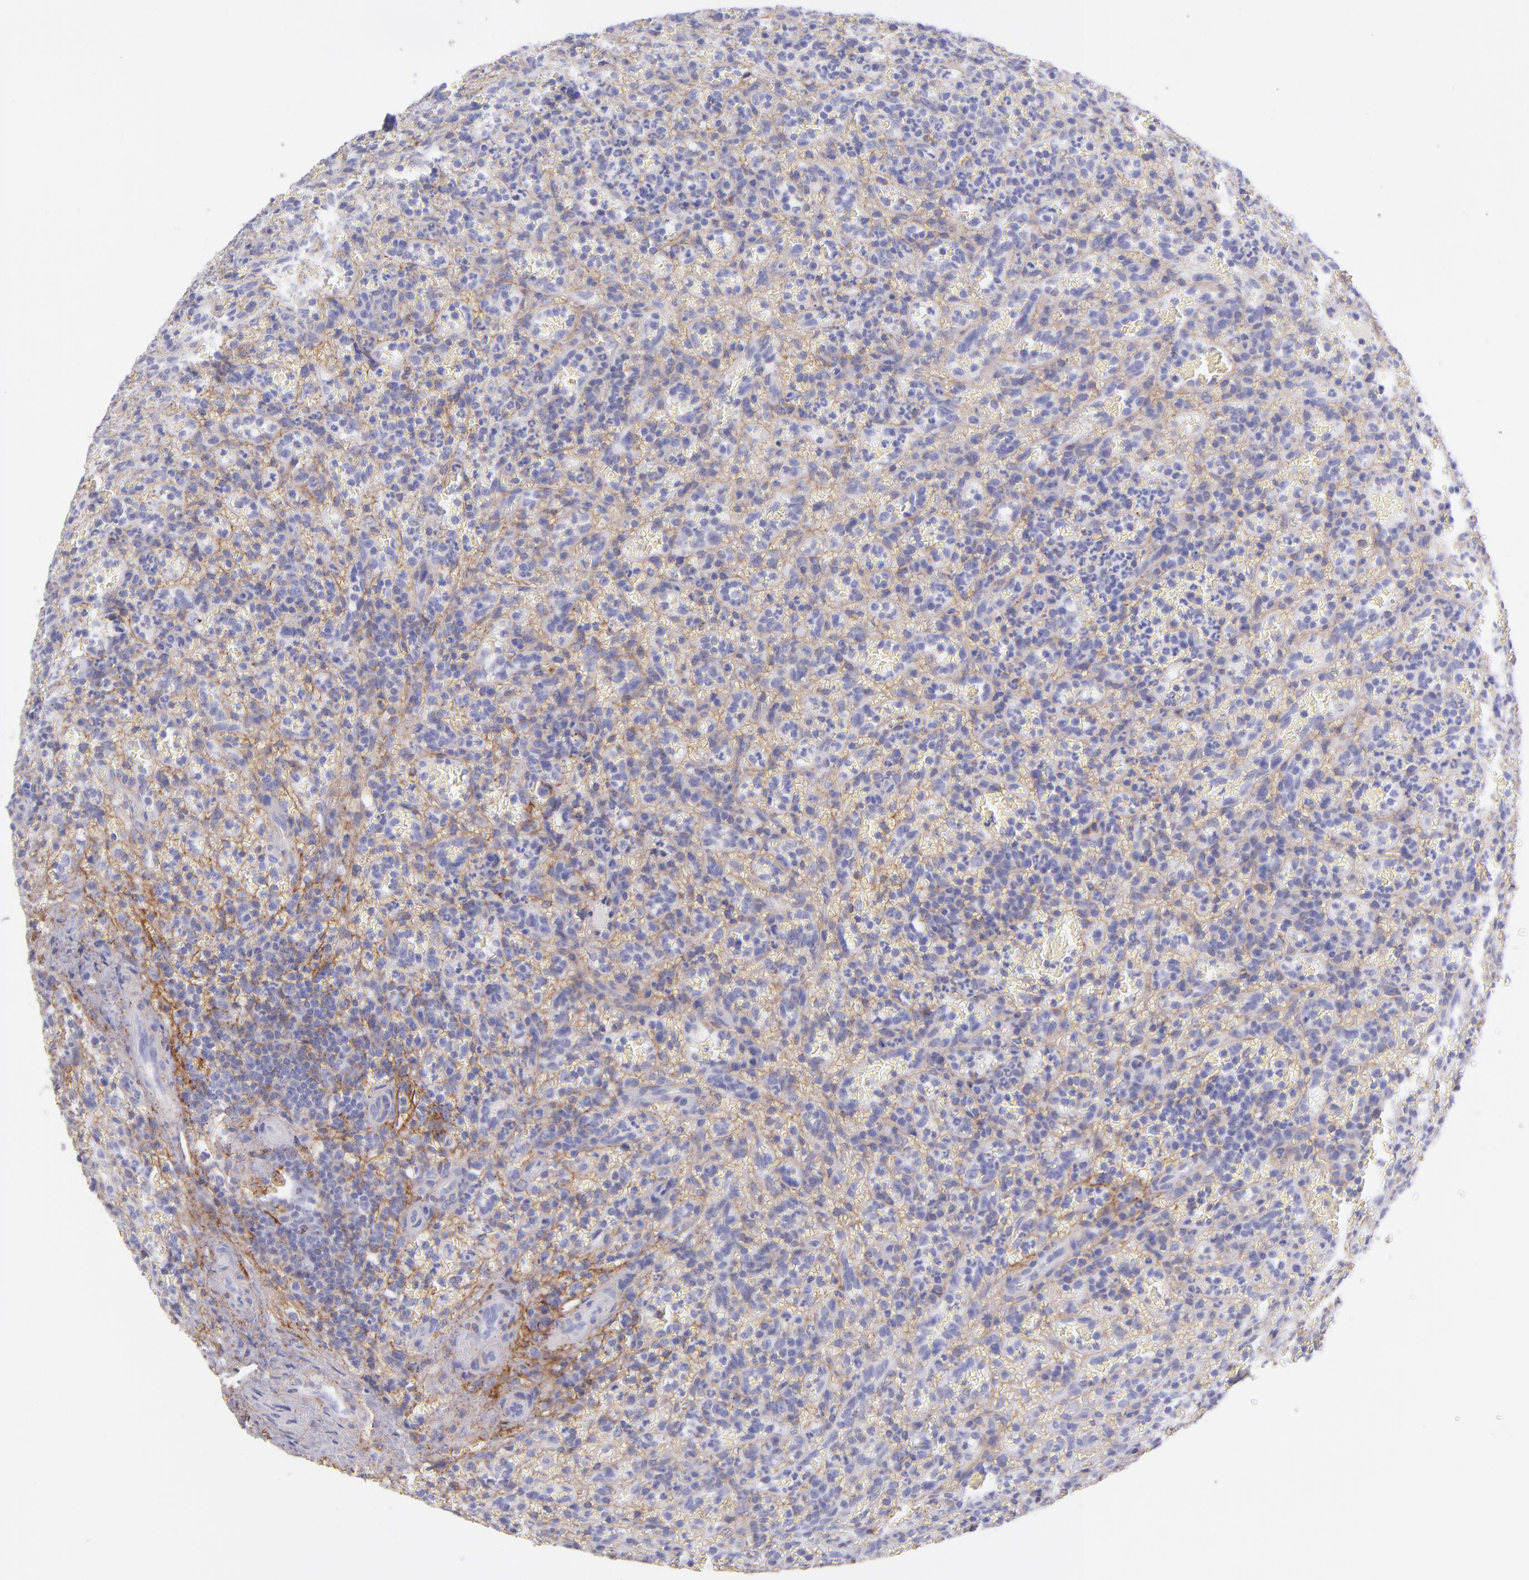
{"staining": {"intensity": "weak", "quantity": "<25%", "location": "cytoplasmic/membranous"}, "tissue": "lymphoma", "cell_type": "Tumor cells", "image_type": "cancer", "snomed": [{"axis": "morphology", "description": "Malignant lymphoma, non-Hodgkin's type, Low grade"}, {"axis": "topography", "description": "Spleen"}], "caption": "There is no significant expression in tumor cells of malignant lymphoma, non-Hodgkin's type (low-grade).", "gene": "CD81", "patient": {"sex": "female", "age": 64}}